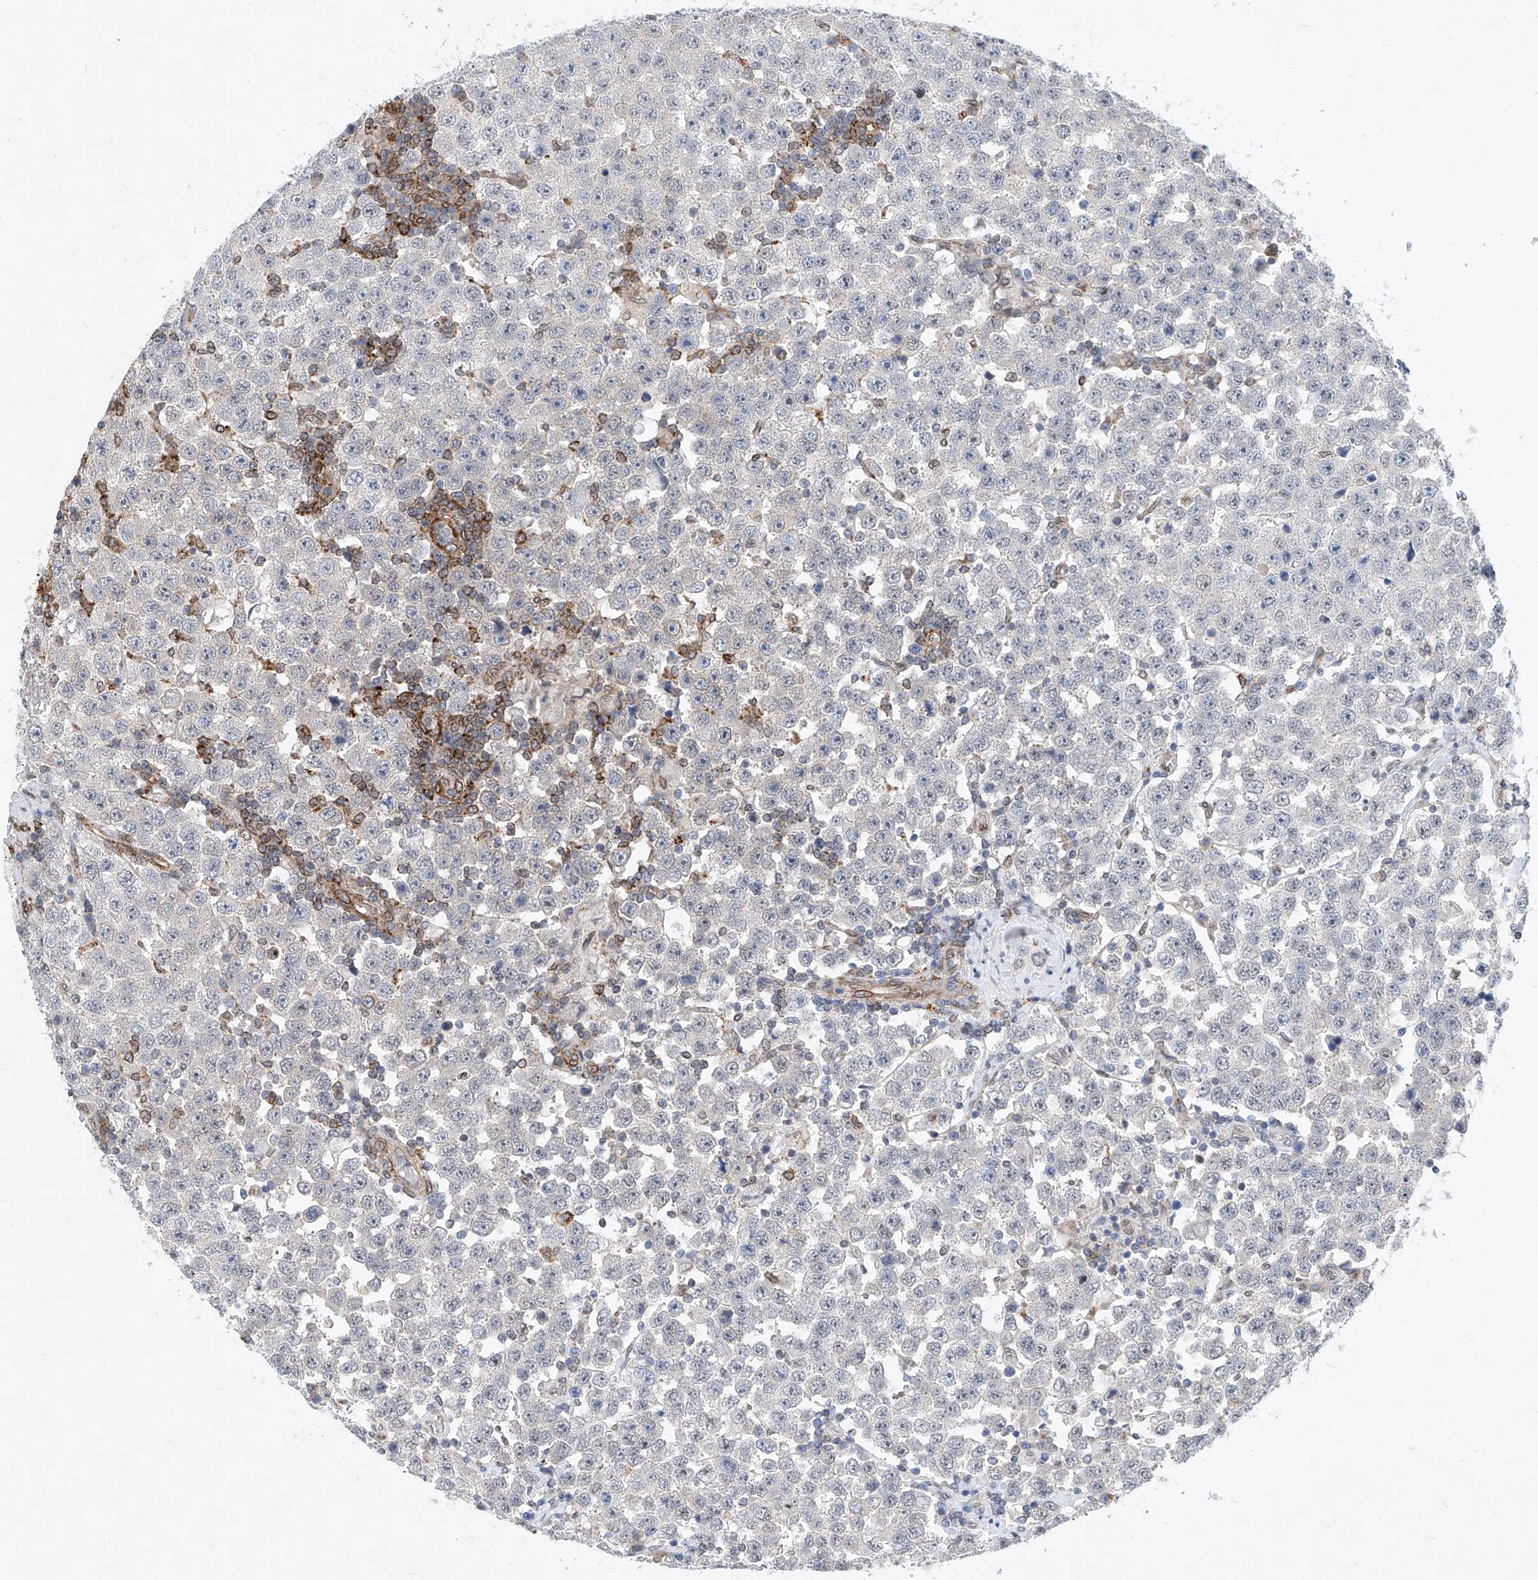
{"staining": {"intensity": "negative", "quantity": "none", "location": "none"}, "tissue": "testis cancer", "cell_type": "Tumor cells", "image_type": "cancer", "snomed": [{"axis": "morphology", "description": "Seminoma, NOS"}, {"axis": "topography", "description": "Testis"}], "caption": "A high-resolution histopathology image shows immunohistochemistry staining of testis cancer (seminoma), which displays no significant expression in tumor cells.", "gene": "MX2", "patient": {"sex": "male", "age": 28}}